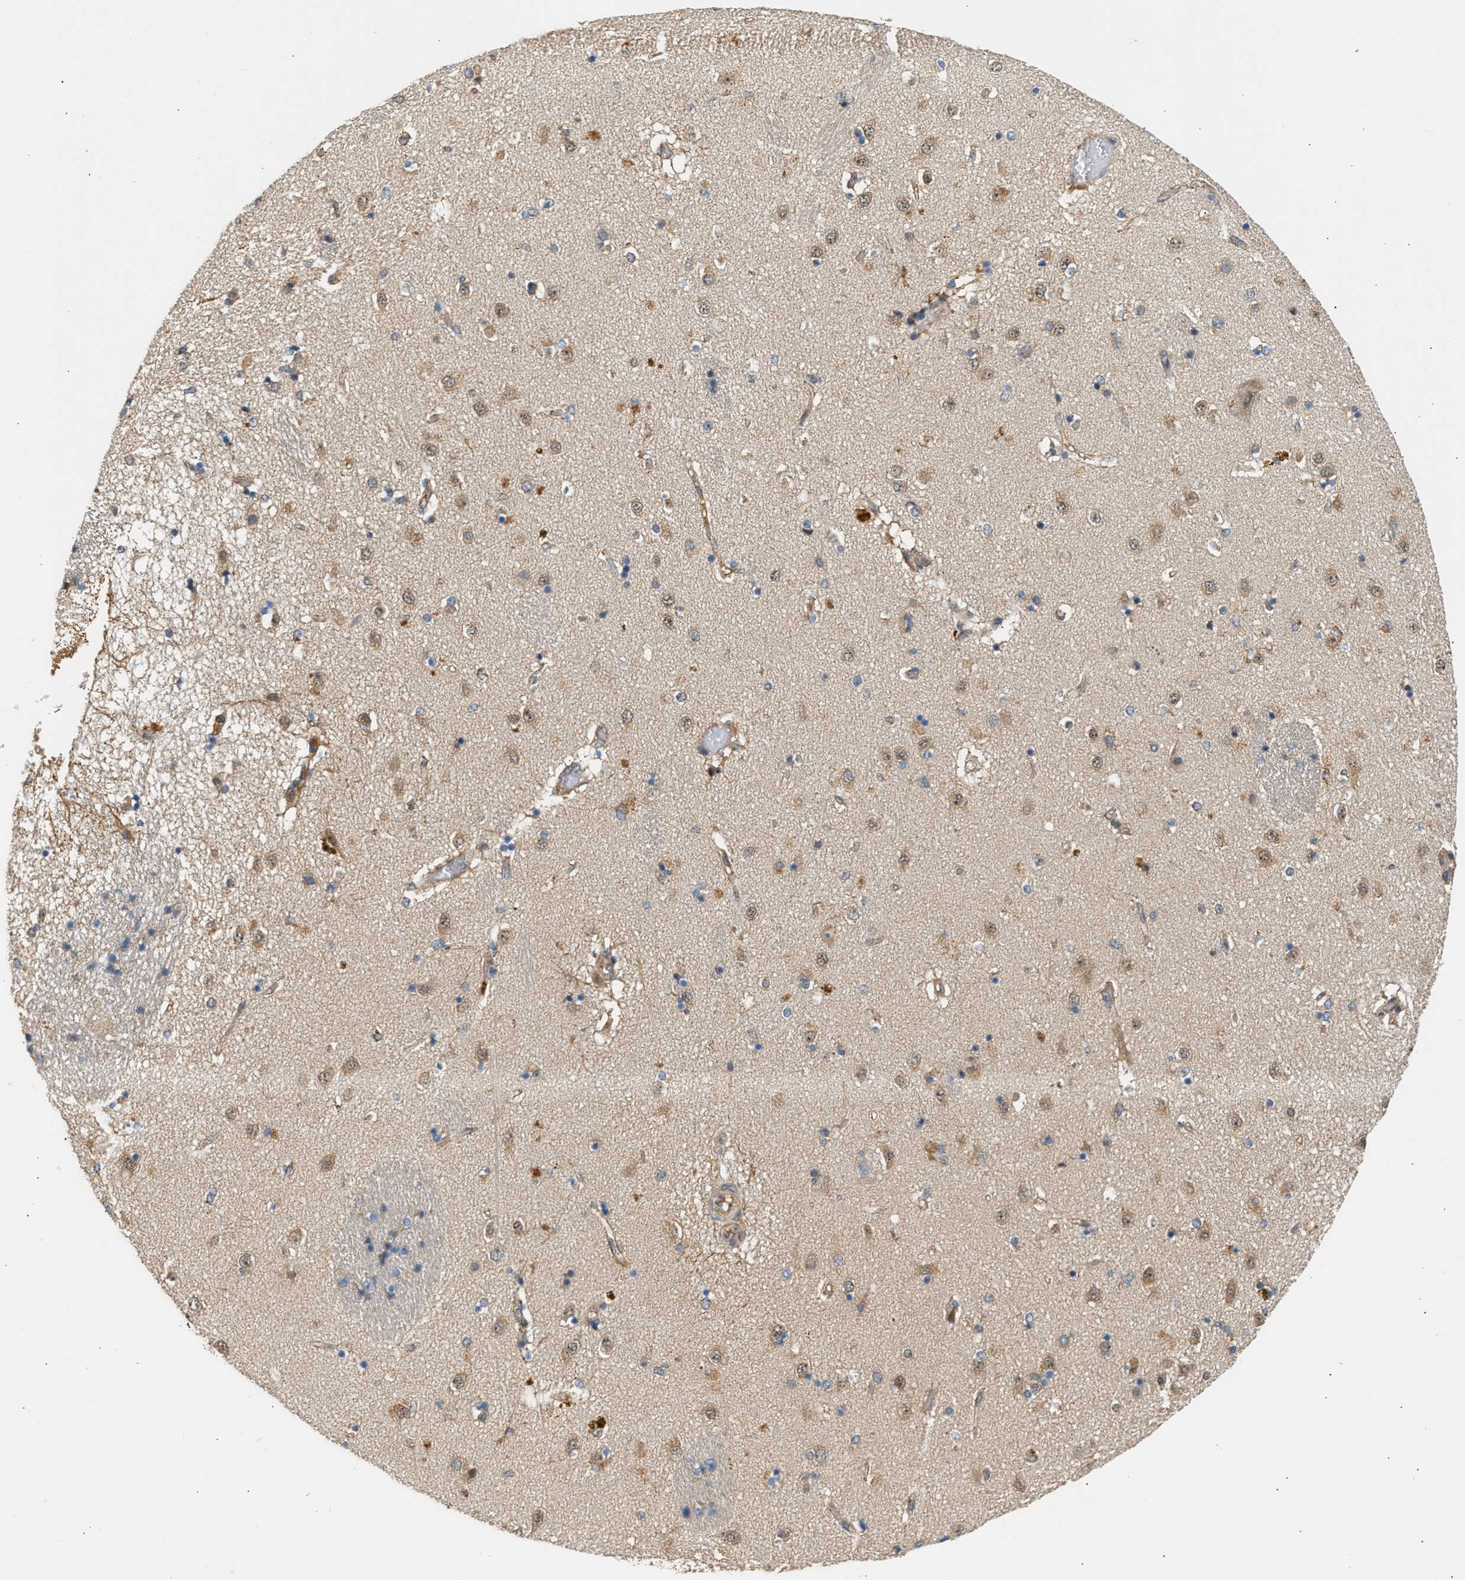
{"staining": {"intensity": "weak", "quantity": "25%-75%", "location": "cytoplasmic/membranous"}, "tissue": "caudate", "cell_type": "Glial cells", "image_type": "normal", "snomed": [{"axis": "morphology", "description": "Normal tissue, NOS"}, {"axis": "topography", "description": "Lateral ventricle wall"}], "caption": "Glial cells reveal low levels of weak cytoplasmic/membranous staining in approximately 25%-75% of cells in benign human caudate.", "gene": "WDR31", "patient": {"sex": "male", "age": 70}}